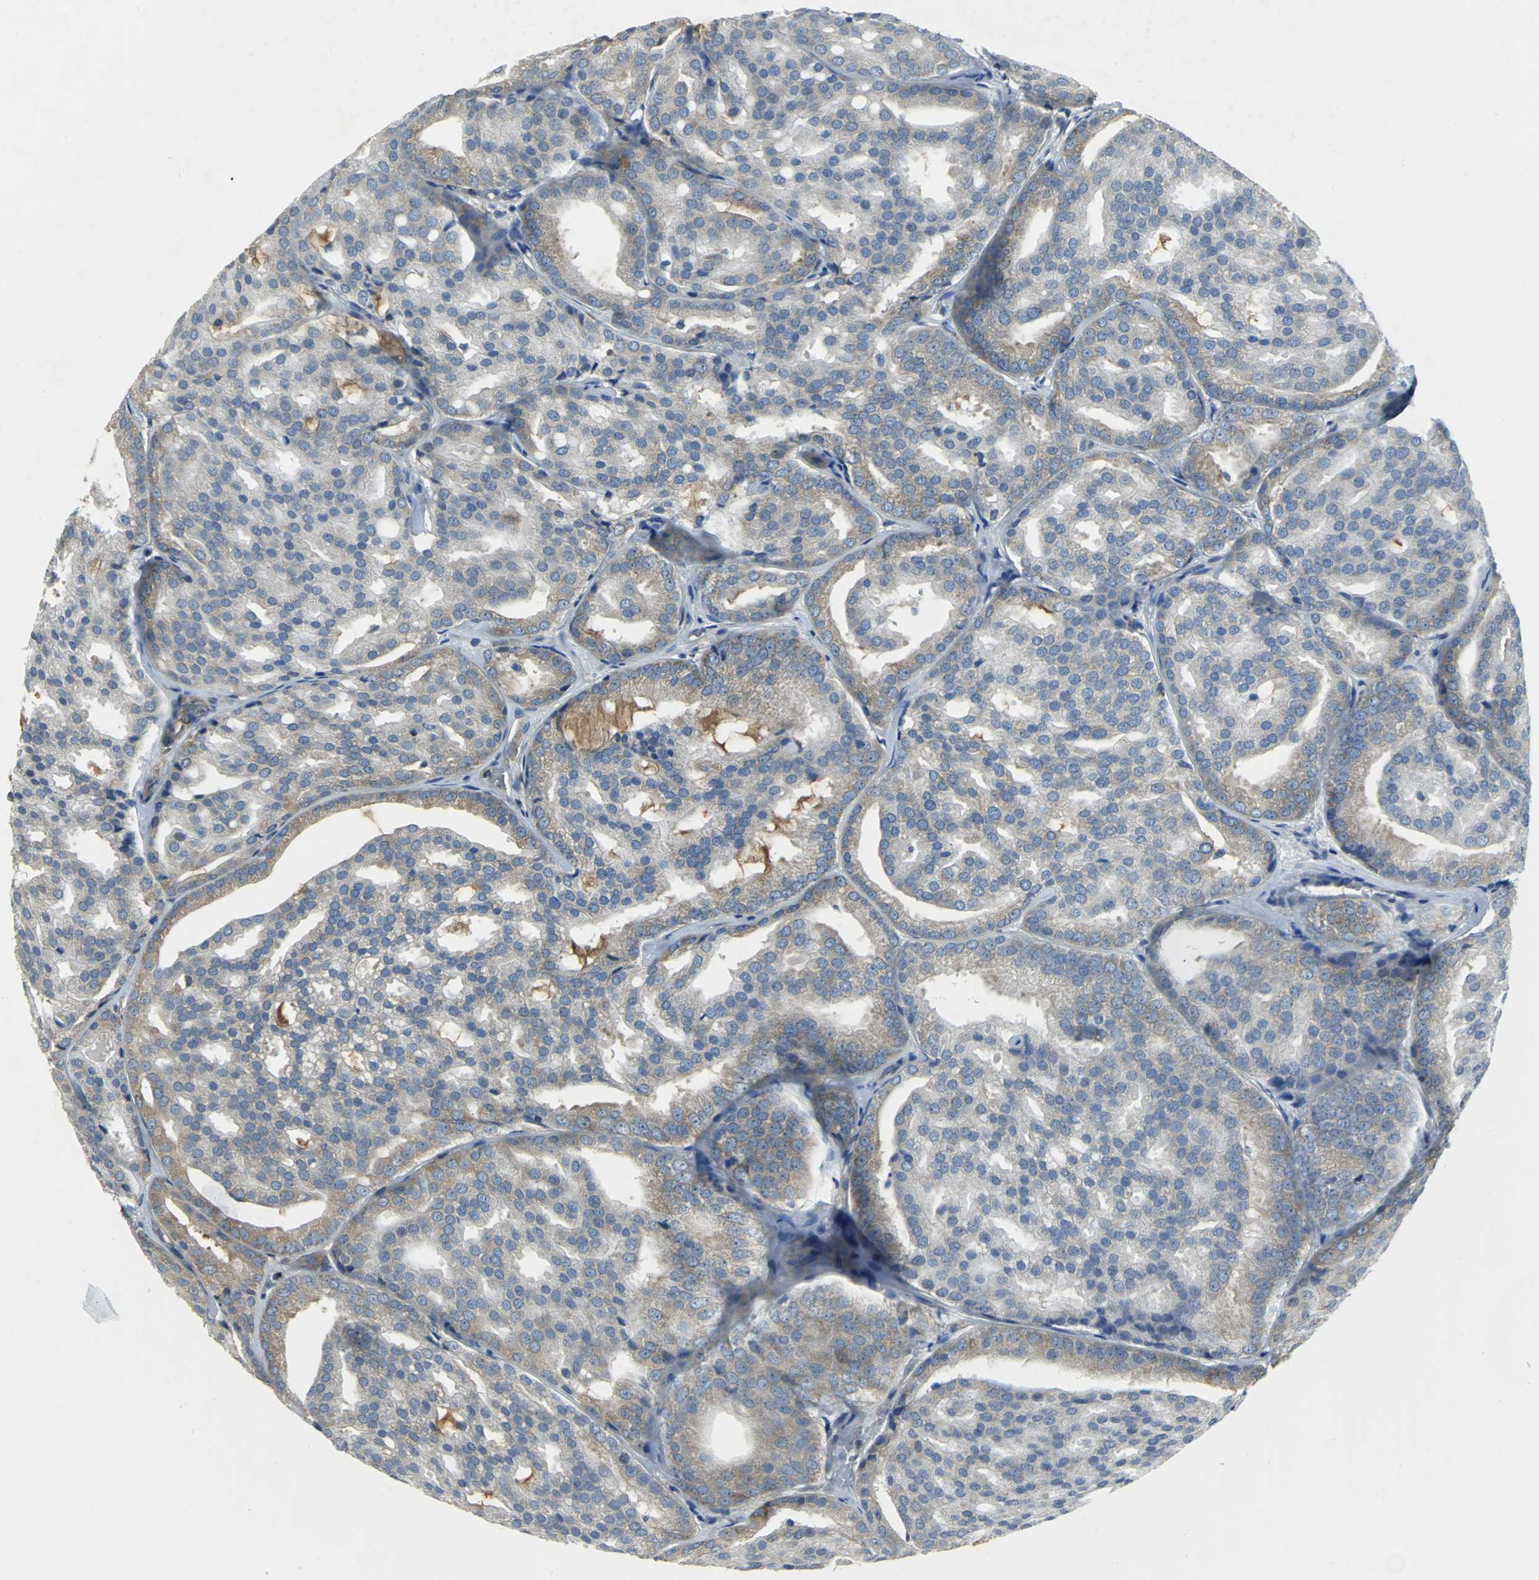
{"staining": {"intensity": "weak", "quantity": "25%-75%", "location": "cytoplasmic/membranous"}, "tissue": "prostate cancer", "cell_type": "Tumor cells", "image_type": "cancer", "snomed": [{"axis": "morphology", "description": "Adenocarcinoma, High grade"}, {"axis": "topography", "description": "Prostate"}], "caption": "Tumor cells display low levels of weak cytoplasmic/membranous positivity in approximately 25%-75% of cells in prostate cancer.", "gene": "EIF5A", "patient": {"sex": "male", "age": 64}}